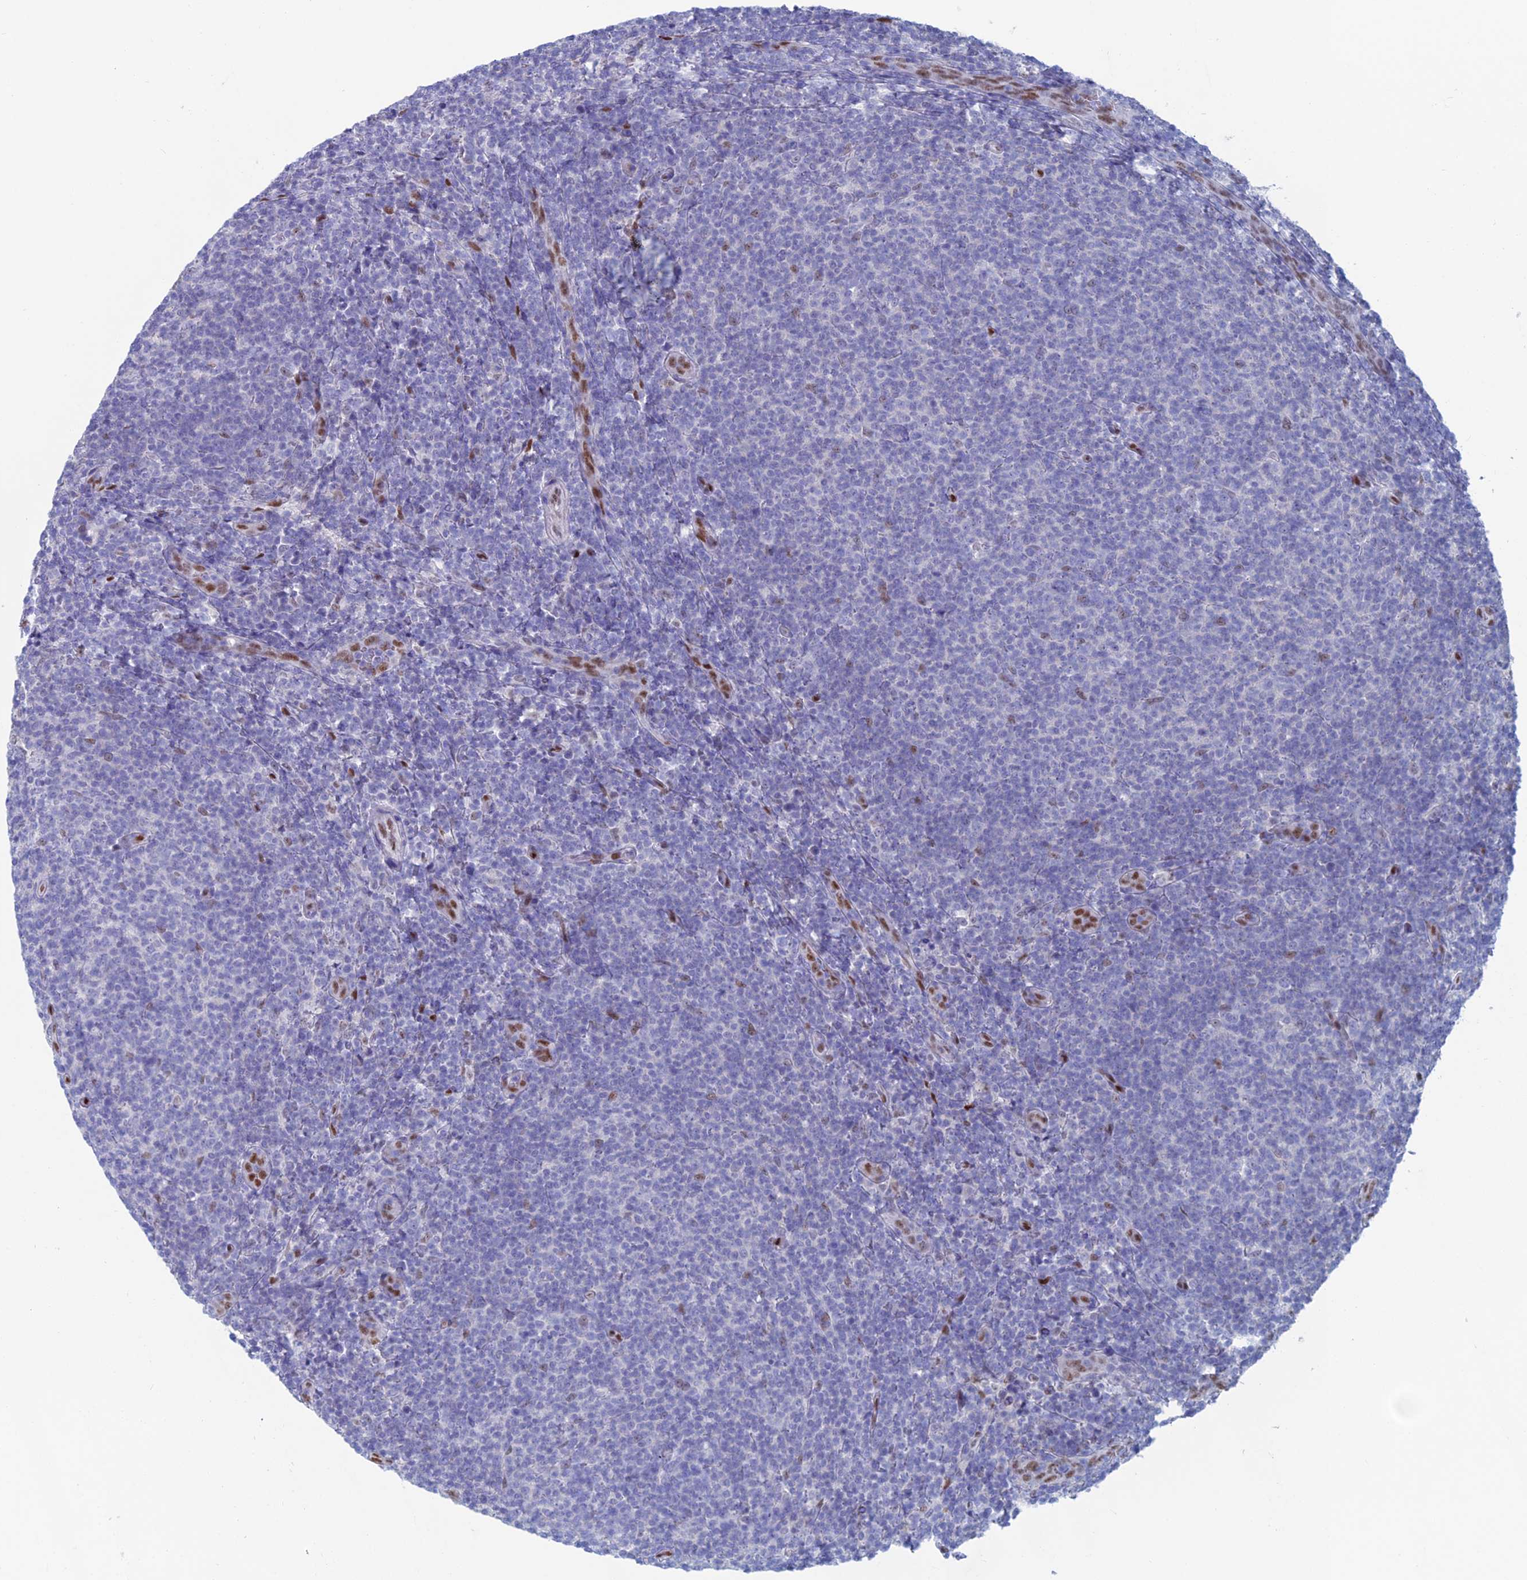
{"staining": {"intensity": "negative", "quantity": "none", "location": "none"}, "tissue": "lymphoma", "cell_type": "Tumor cells", "image_type": "cancer", "snomed": [{"axis": "morphology", "description": "Malignant lymphoma, non-Hodgkin's type, Low grade"}, {"axis": "topography", "description": "Lymph node"}], "caption": "Human low-grade malignant lymphoma, non-Hodgkin's type stained for a protein using immunohistochemistry (IHC) shows no expression in tumor cells.", "gene": "NOL4L", "patient": {"sex": "male", "age": 66}}